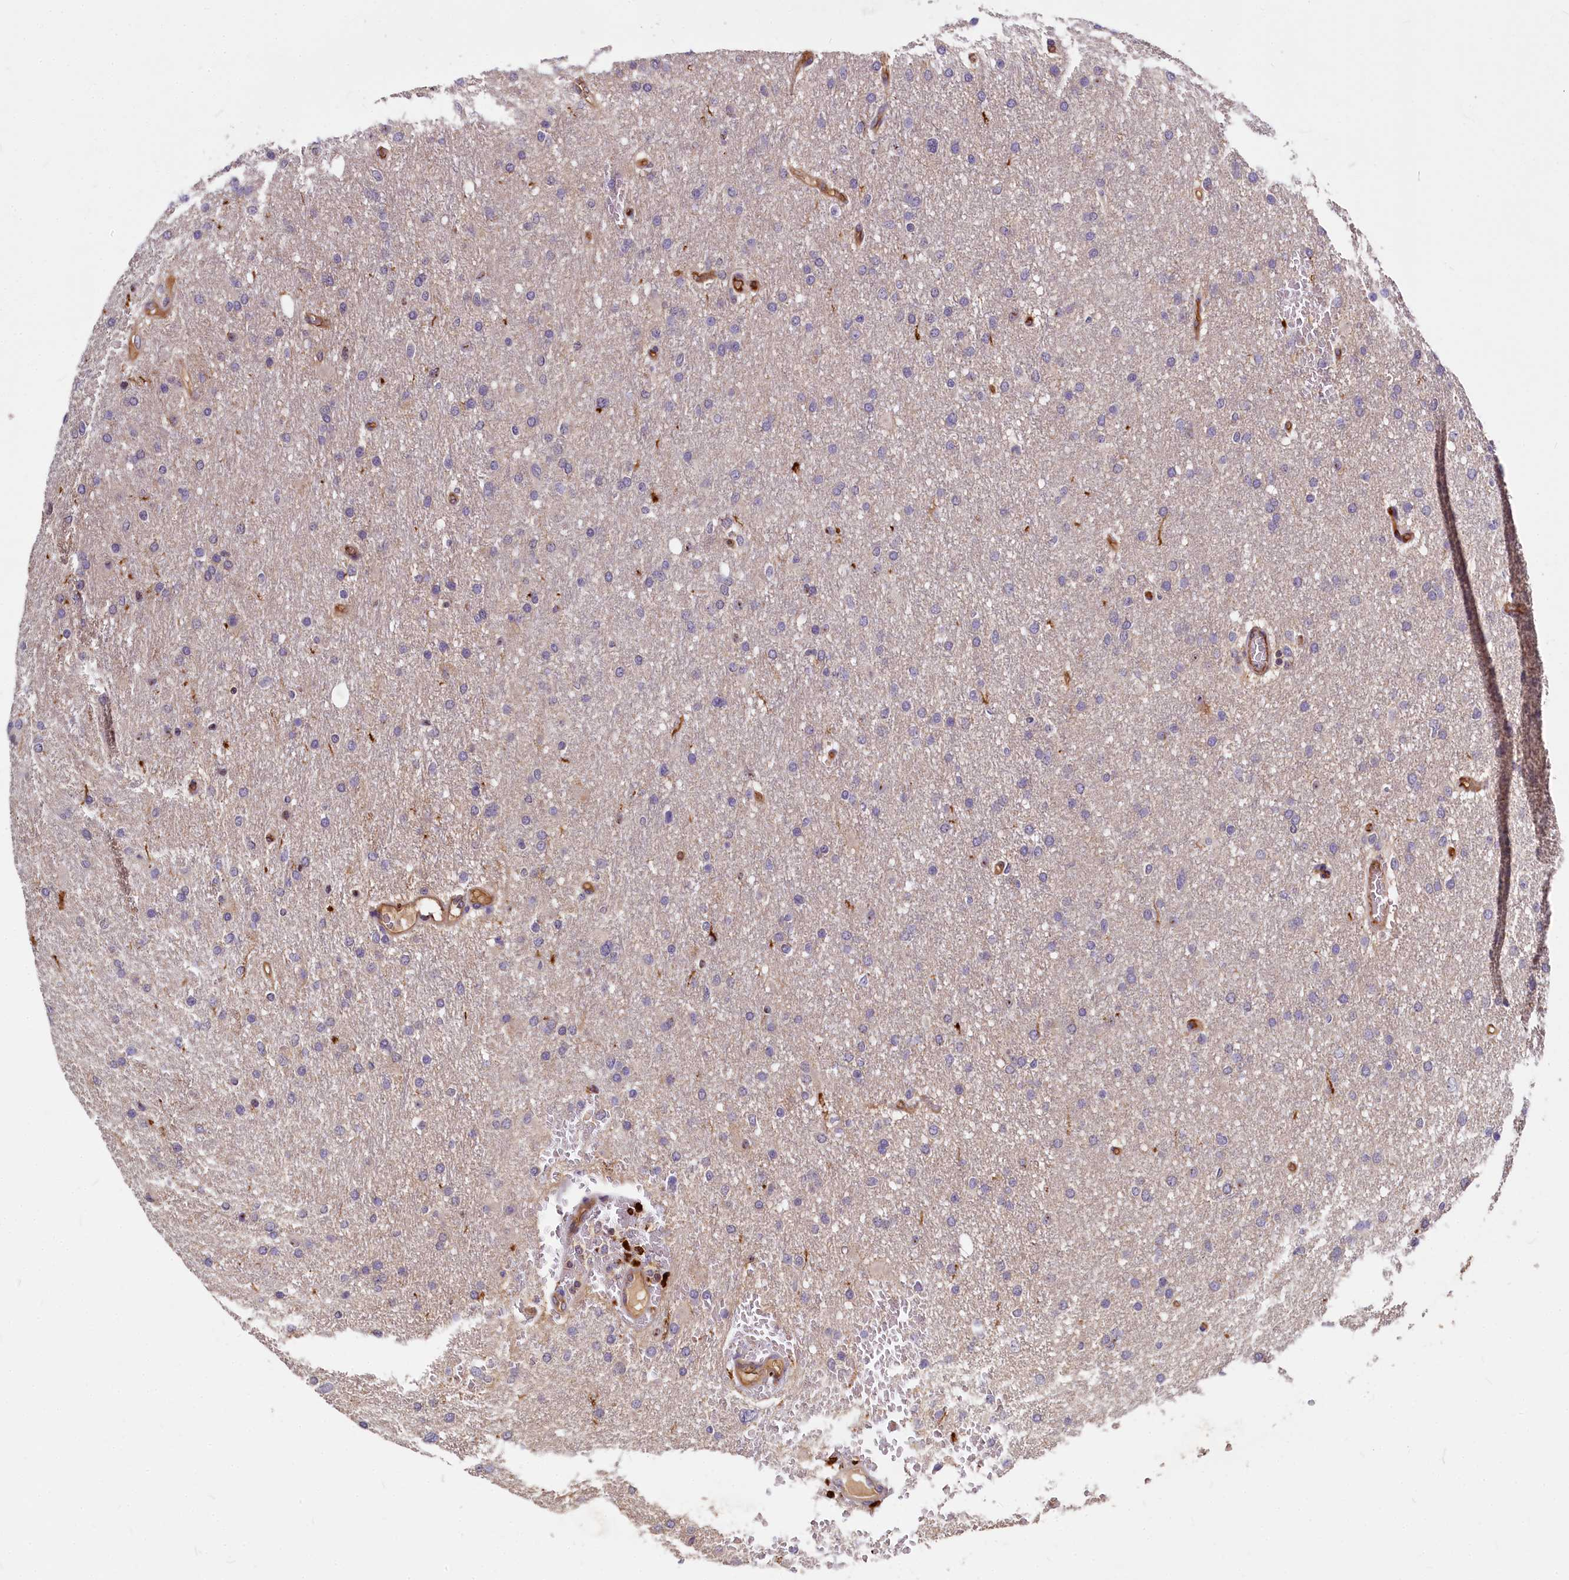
{"staining": {"intensity": "negative", "quantity": "none", "location": "none"}, "tissue": "glioma", "cell_type": "Tumor cells", "image_type": "cancer", "snomed": [{"axis": "morphology", "description": "Glioma, malignant, High grade"}, {"axis": "topography", "description": "Cerebral cortex"}], "caption": "This is an immunohistochemistry (IHC) photomicrograph of human malignant high-grade glioma. There is no positivity in tumor cells.", "gene": "ATG101", "patient": {"sex": "female", "age": 36}}